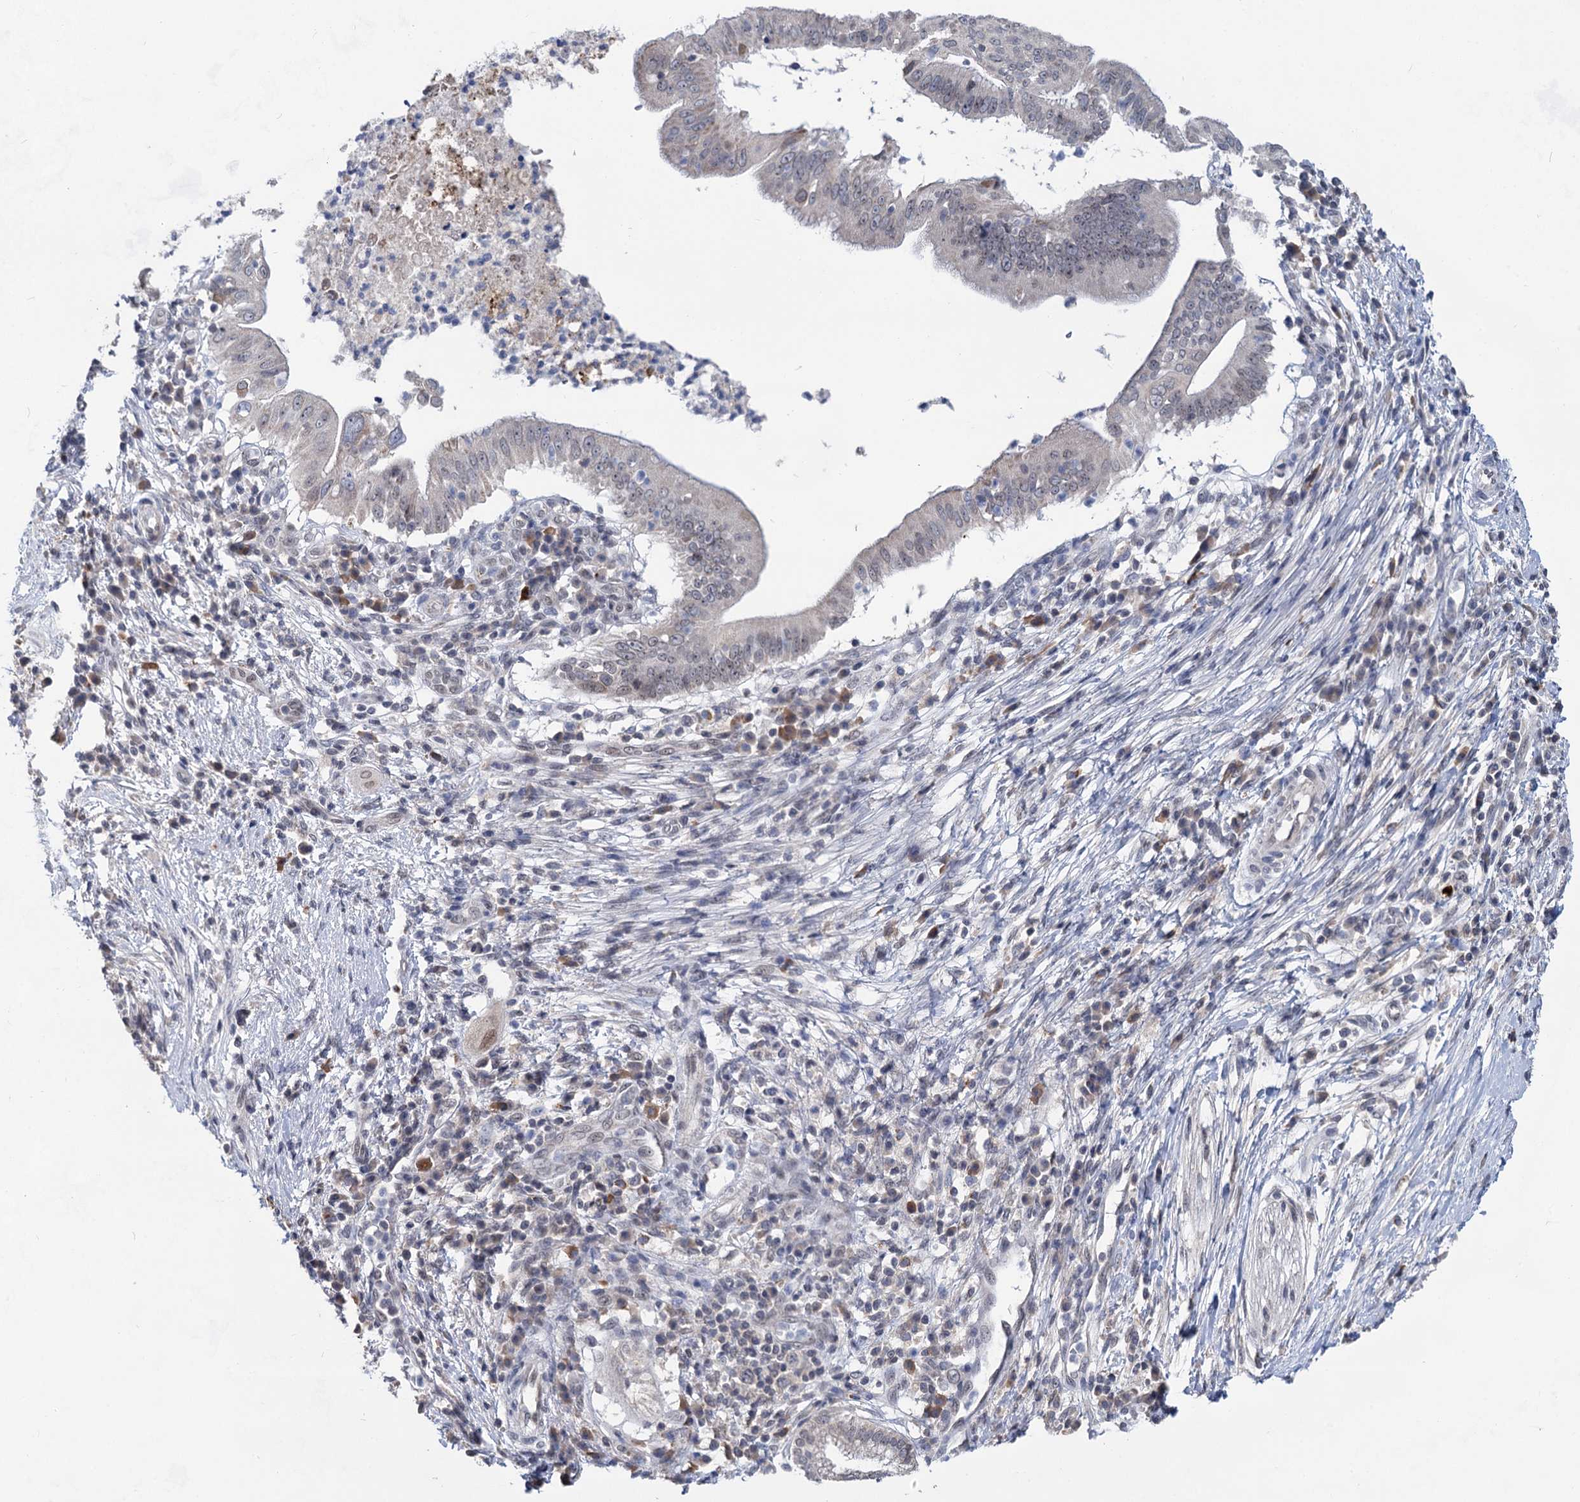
{"staining": {"intensity": "negative", "quantity": "none", "location": "none"}, "tissue": "pancreatic cancer", "cell_type": "Tumor cells", "image_type": "cancer", "snomed": [{"axis": "morphology", "description": "Adenocarcinoma, NOS"}, {"axis": "topography", "description": "Pancreas"}], "caption": "Immunohistochemical staining of human pancreatic cancer displays no significant positivity in tumor cells.", "gene": "TTC17", "patient": {"sex": "male", "age": 68}}